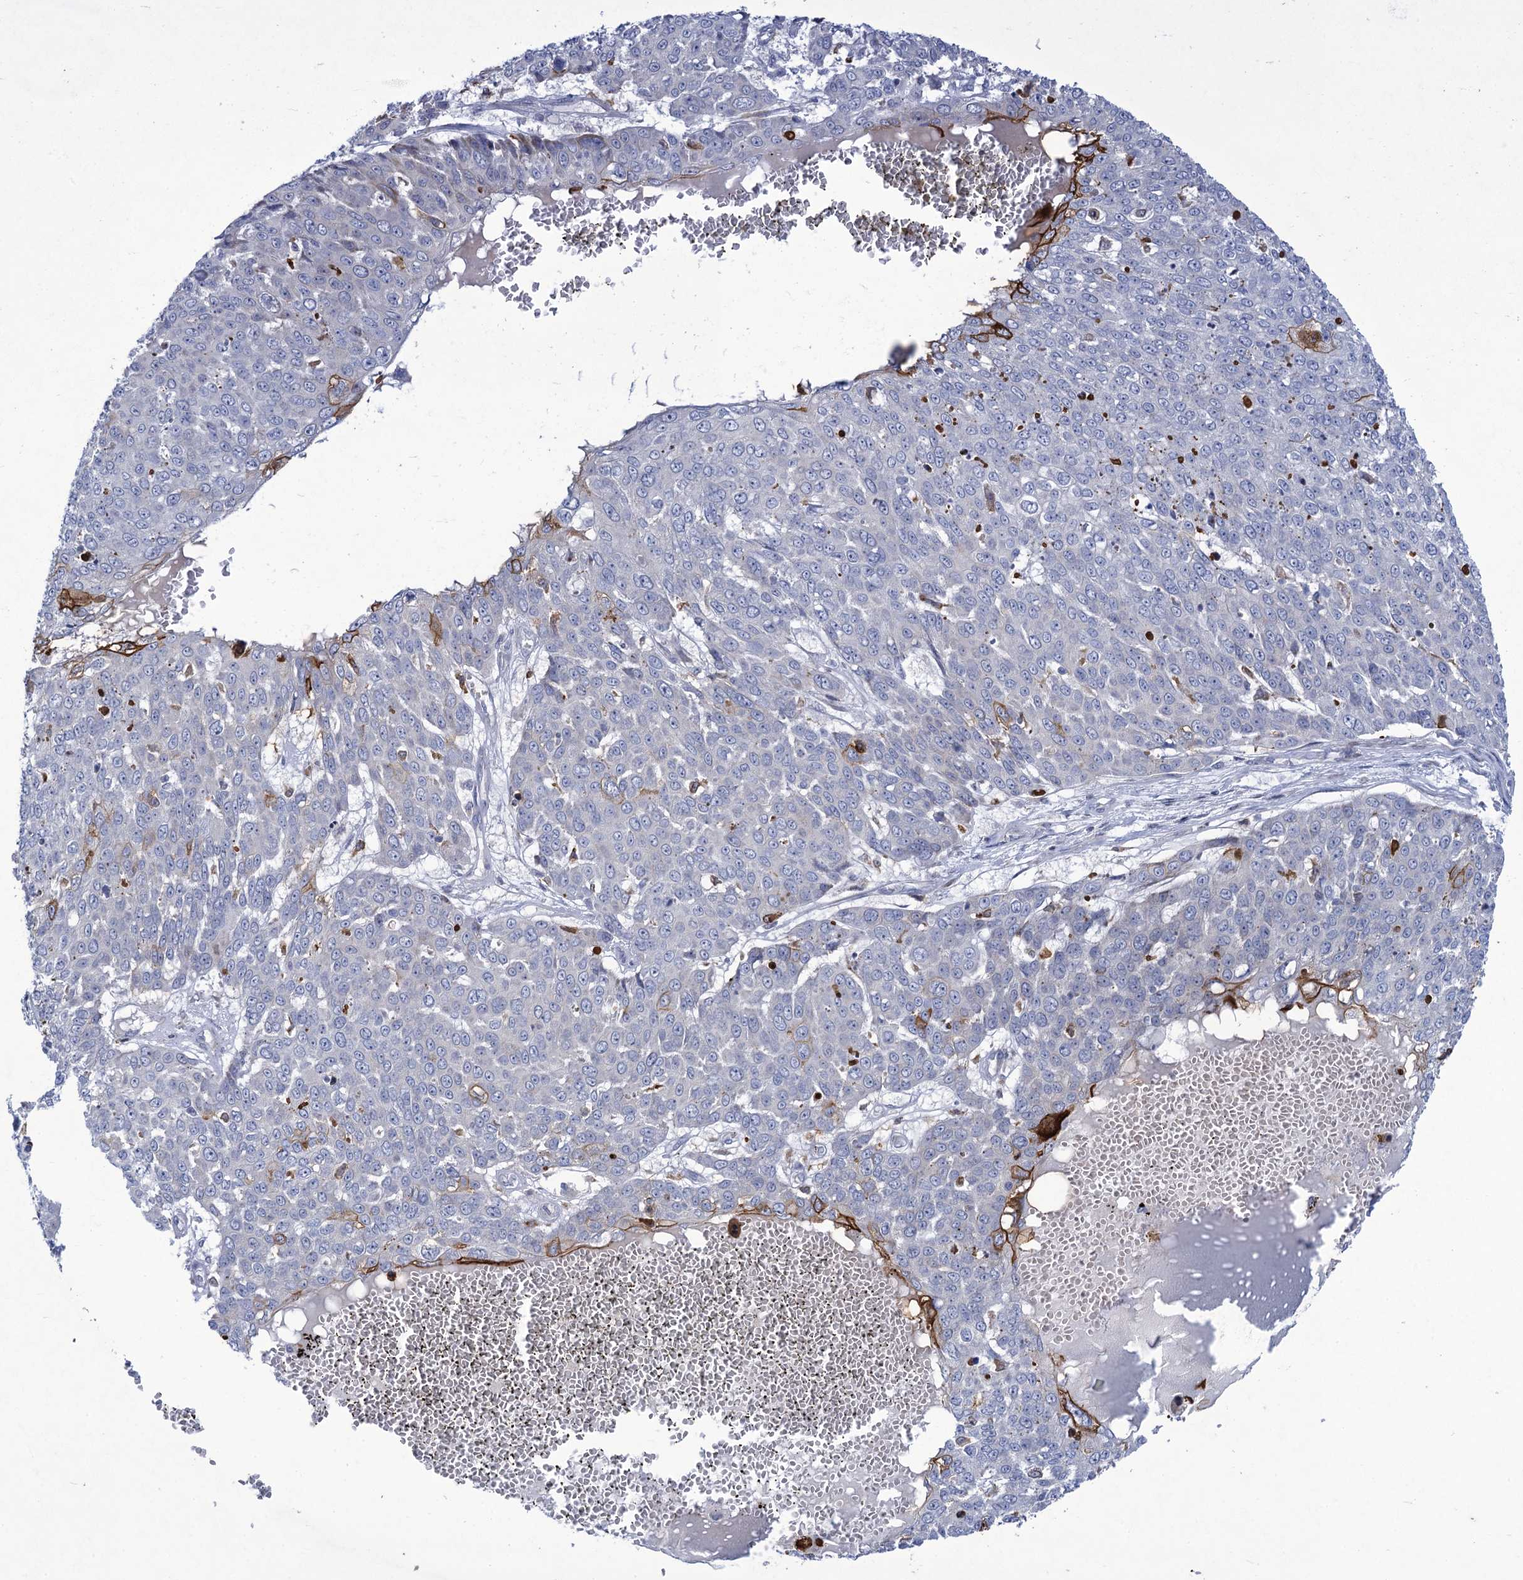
{"staining": {"intensity": "strong", "quantity": "<25%", "location": "cytoplasmic/membranous"}, "tissue": "skin cancer", "cell_type": "Tumor cells", "image_type": "cancer", "snomed": [{"axis": "morphology", "description": "Squamous cell carcinoma, NOS"}, {"axis": "topography", "description": "Skin"}], "caption": "Immunohistochemical staining of human skin cancer (squamous cell carcinoma) exhibits medium levels of strong cytoplasmic/membranous staining in about <25% of tumor cells.", "gene": "QPCTL", "patient": {"sex": "male", "age": 71}}